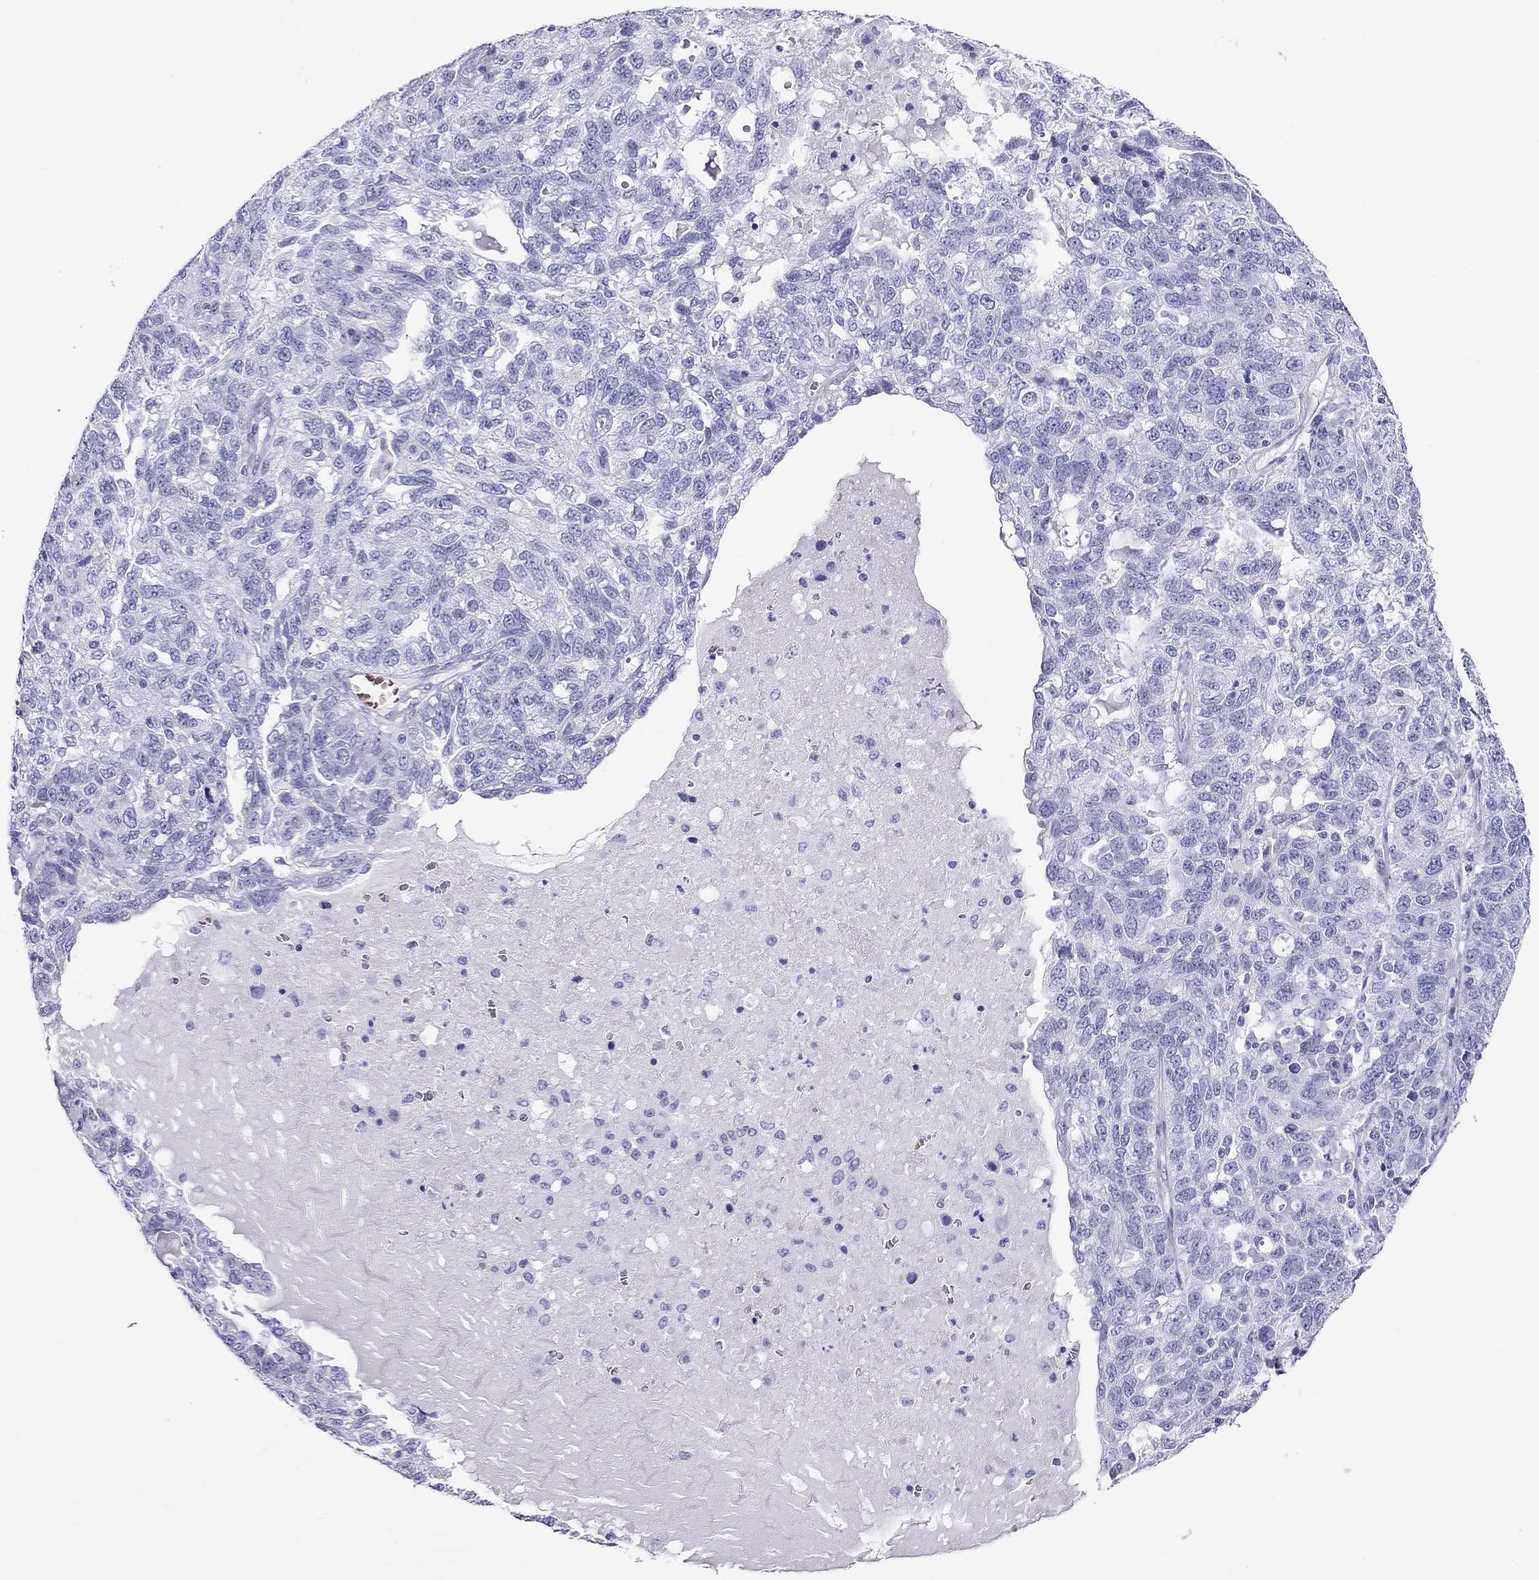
{"staining": {"intensity": "negative", "quantity": "none", "location": "none"}, "tissue": "ovarian cancer", "cell_type": "Tumor cells", "image_type": "cancer", "snomed": [{"axis": "morphology", "description": "Cystadenocarcinoma, serous, NOS"}, {"axis": "topography", "description": "Ovary"}], "caption": "A high-resolution micrograph shows immunohistochemistry (IHC) staining of ovarian cancer (serous cystadenocarcinoma), which reveals no significant expression in tumor cells. (Brightfield microscopy of DAB (3,3'-diaminobenzidine) immunohistochemistry (IHC) at high magnification).", "gene": "PTPRN", "patient": {"sex": "female", "age": 71}}